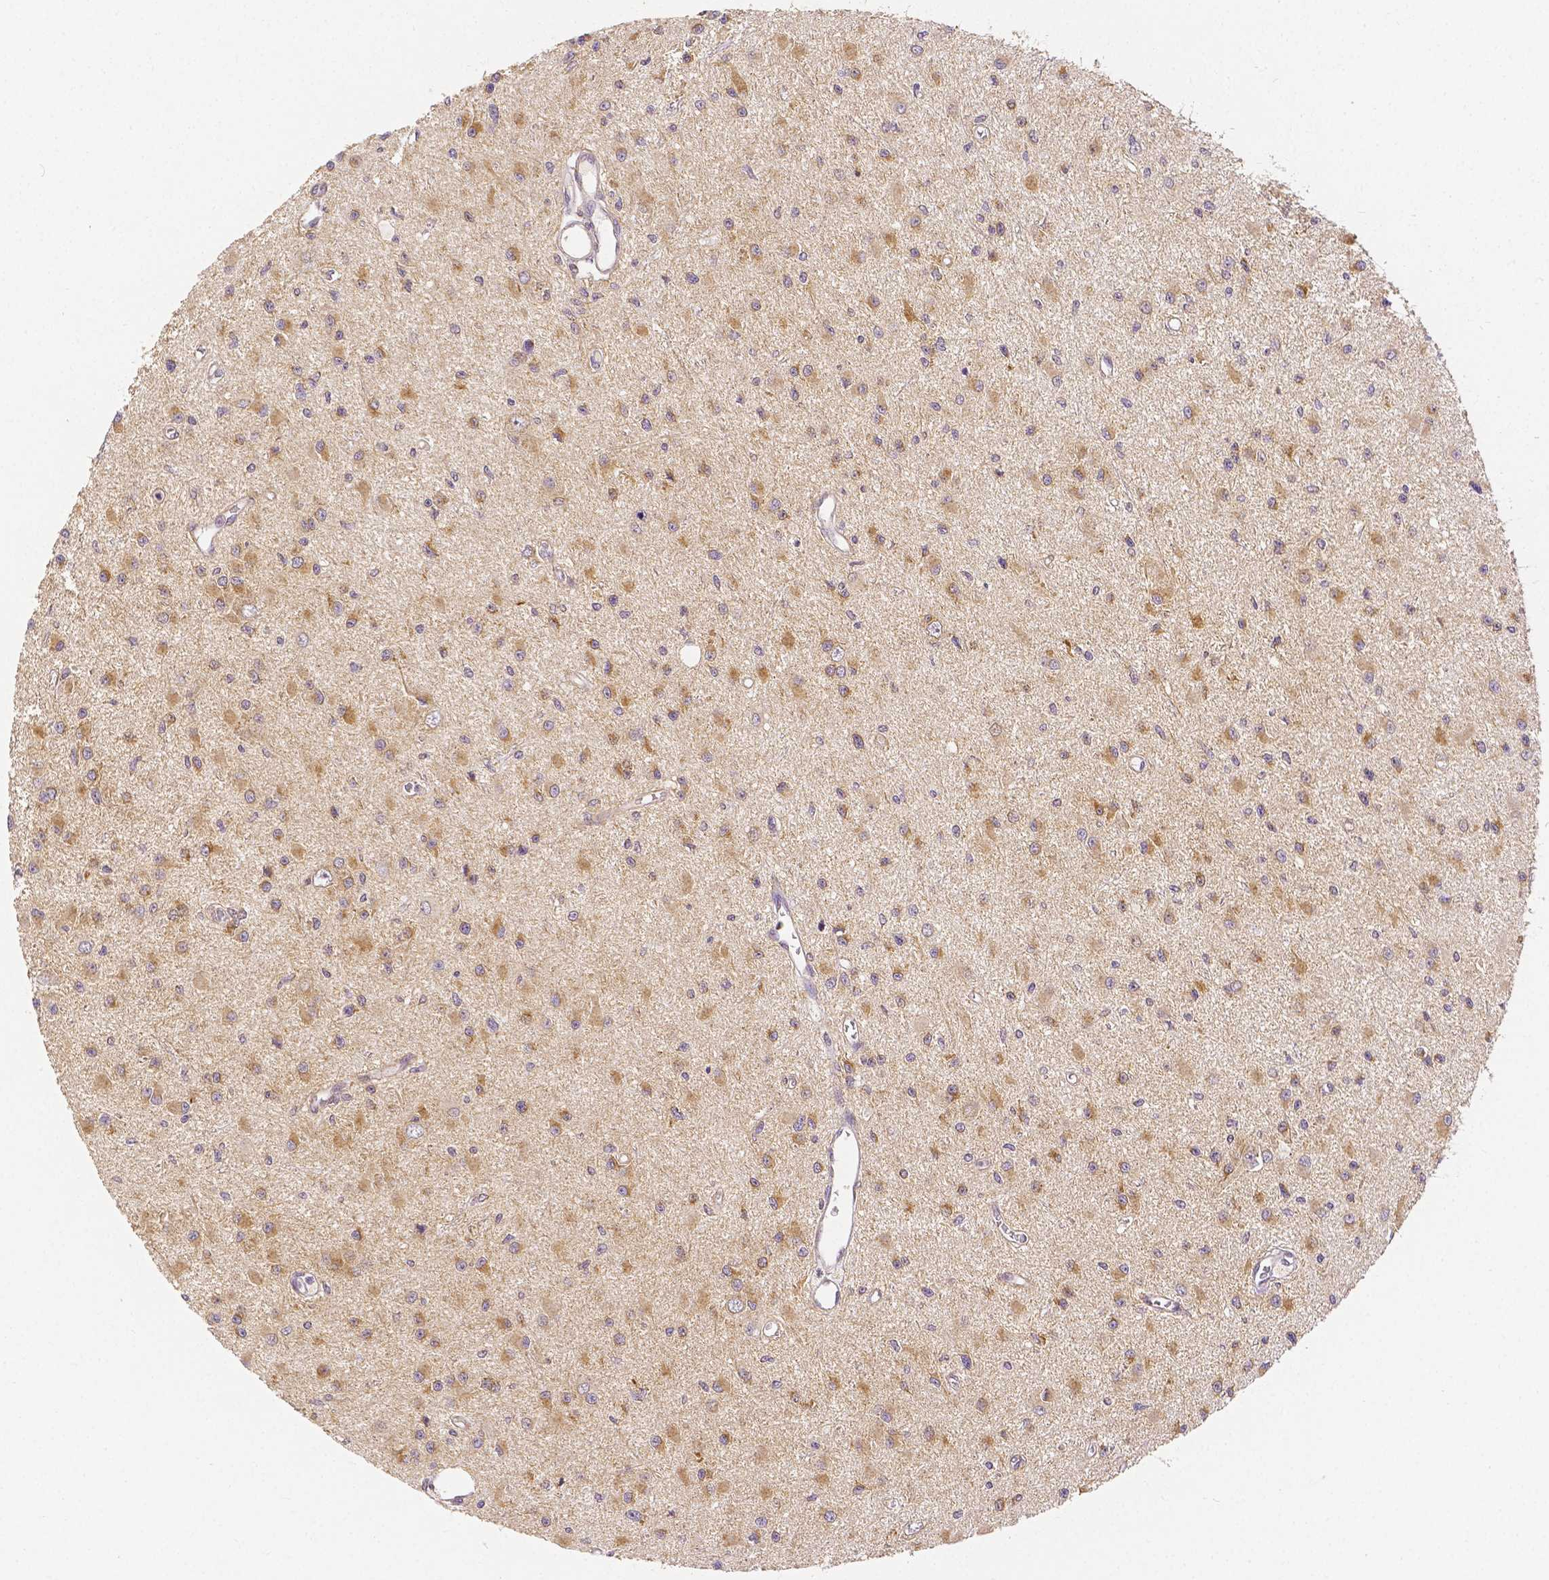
{"staining": {"intensity": "moderate", "quantity": "<25%", "location": "cytoplasmic/membranous"}, "tissue": "glioma", "cell_type": "Tumor cells", "image_type": "cancer", "snomed": [{"axis": "morphology", "description": "Glioma, malignant, High grade"}, {"axis": "topography", "description": "Brain"}], "caption": "Immunohistochemical staining of human glioma demonstrates moderate cytoplasmic/membranous protein staining in about <25% of tumor cells. The staining was performed using DAB to visualize the protein expression in brown, while the nuclei were stained in blue with hematoxylin (Magnification: 20x).", "gene": "RHOT1", "patient": {"sex": "male", "age": 54}}